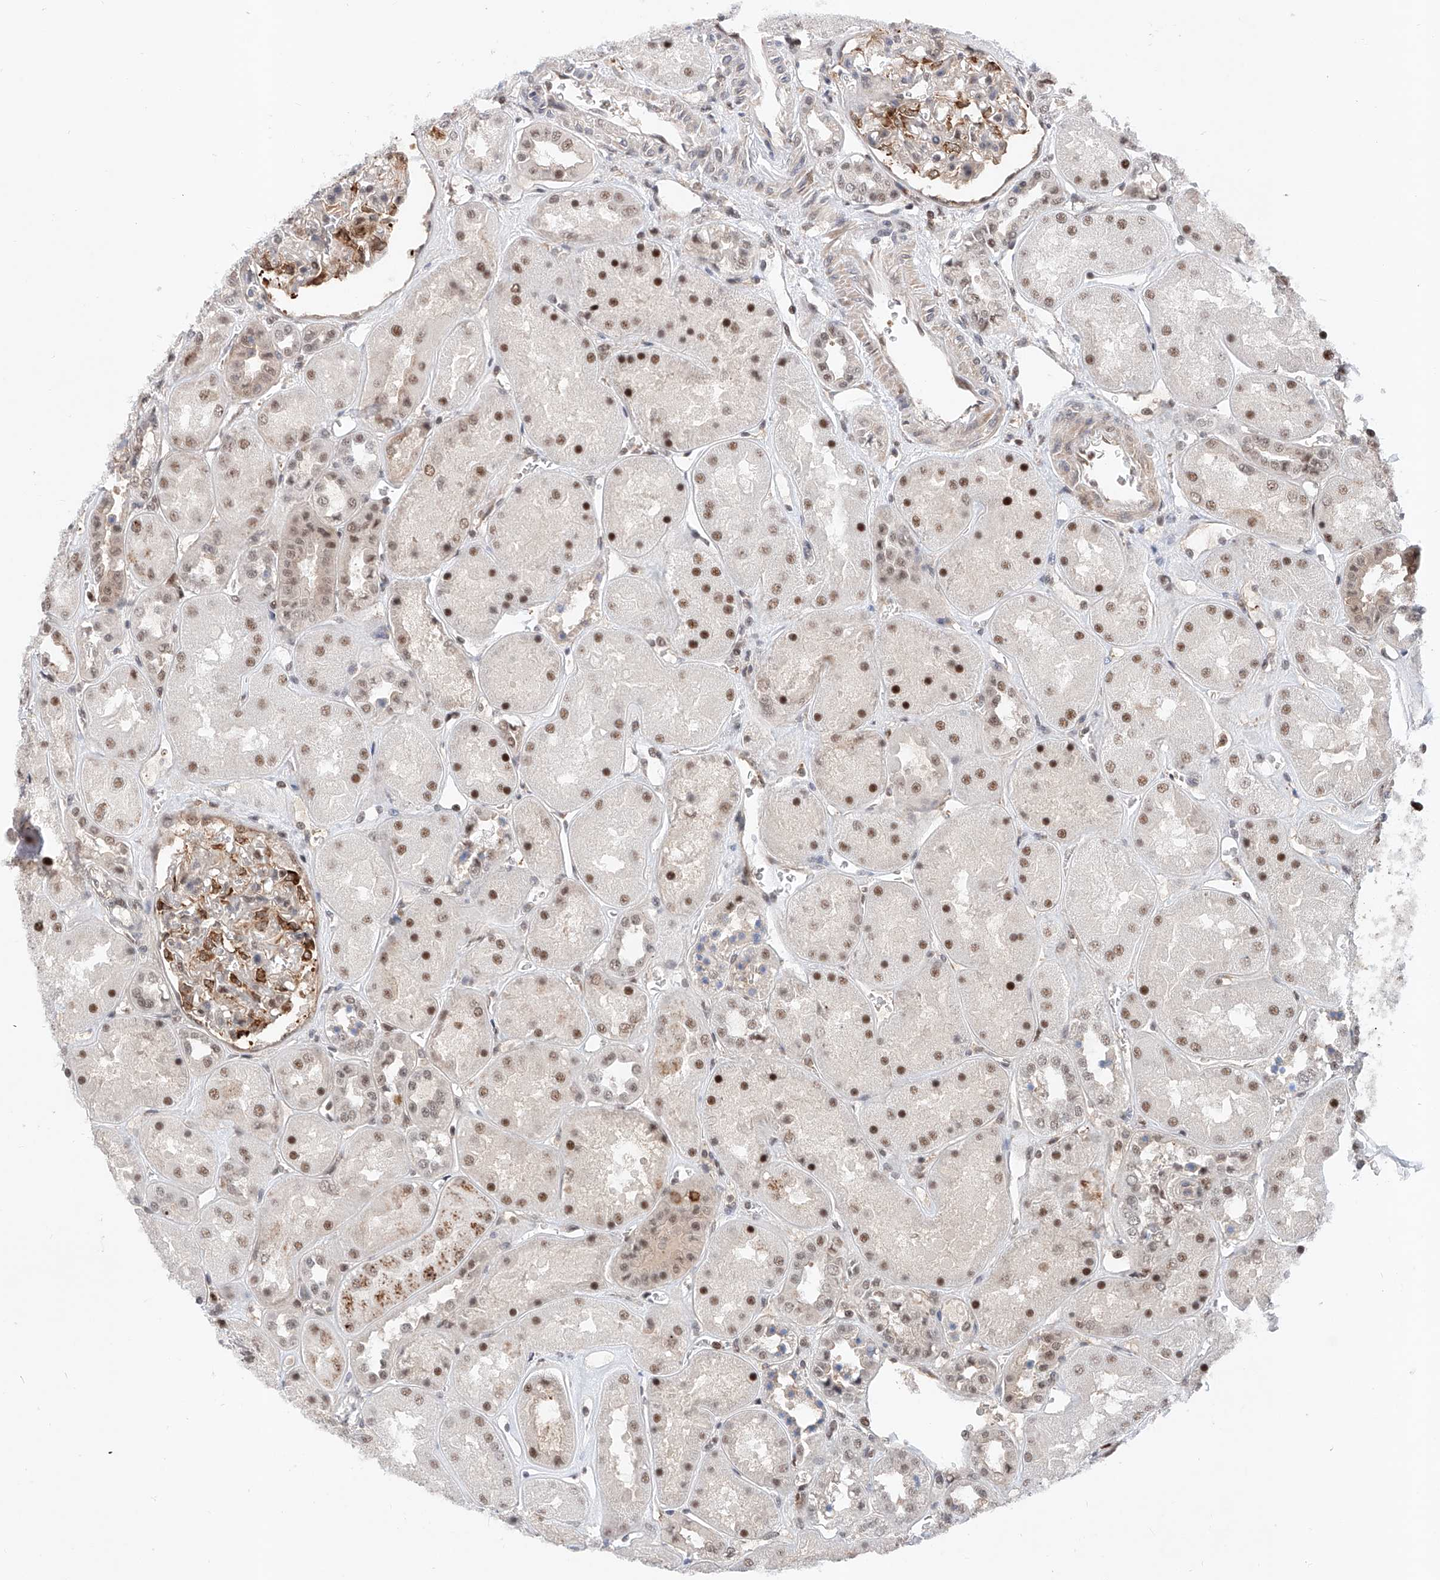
{"staining": {"intensity": "moderate", "quantity": "<25%", "location": "cytoplasmic/membranous"}, "tissue": "kidney", "cell_type": "Cells in glomeruli", "image_type": "normal", "snomed": [{"axis": "morphology", "description": "Normal tissue, NOS"}, {"axis": "topography", "description": "Kidney"}], "caption": "This micrograph reveals benign kidney stained with immunohistochemistry (IHC) to label a protein in brown. The cytoplasmic/membranous of cells in glomeruli show moderate positivity for the protein. Nuclei are counter-stained blue.", "gene": "SNRNP200", "patient": {"sex": "male", "age": 70}}